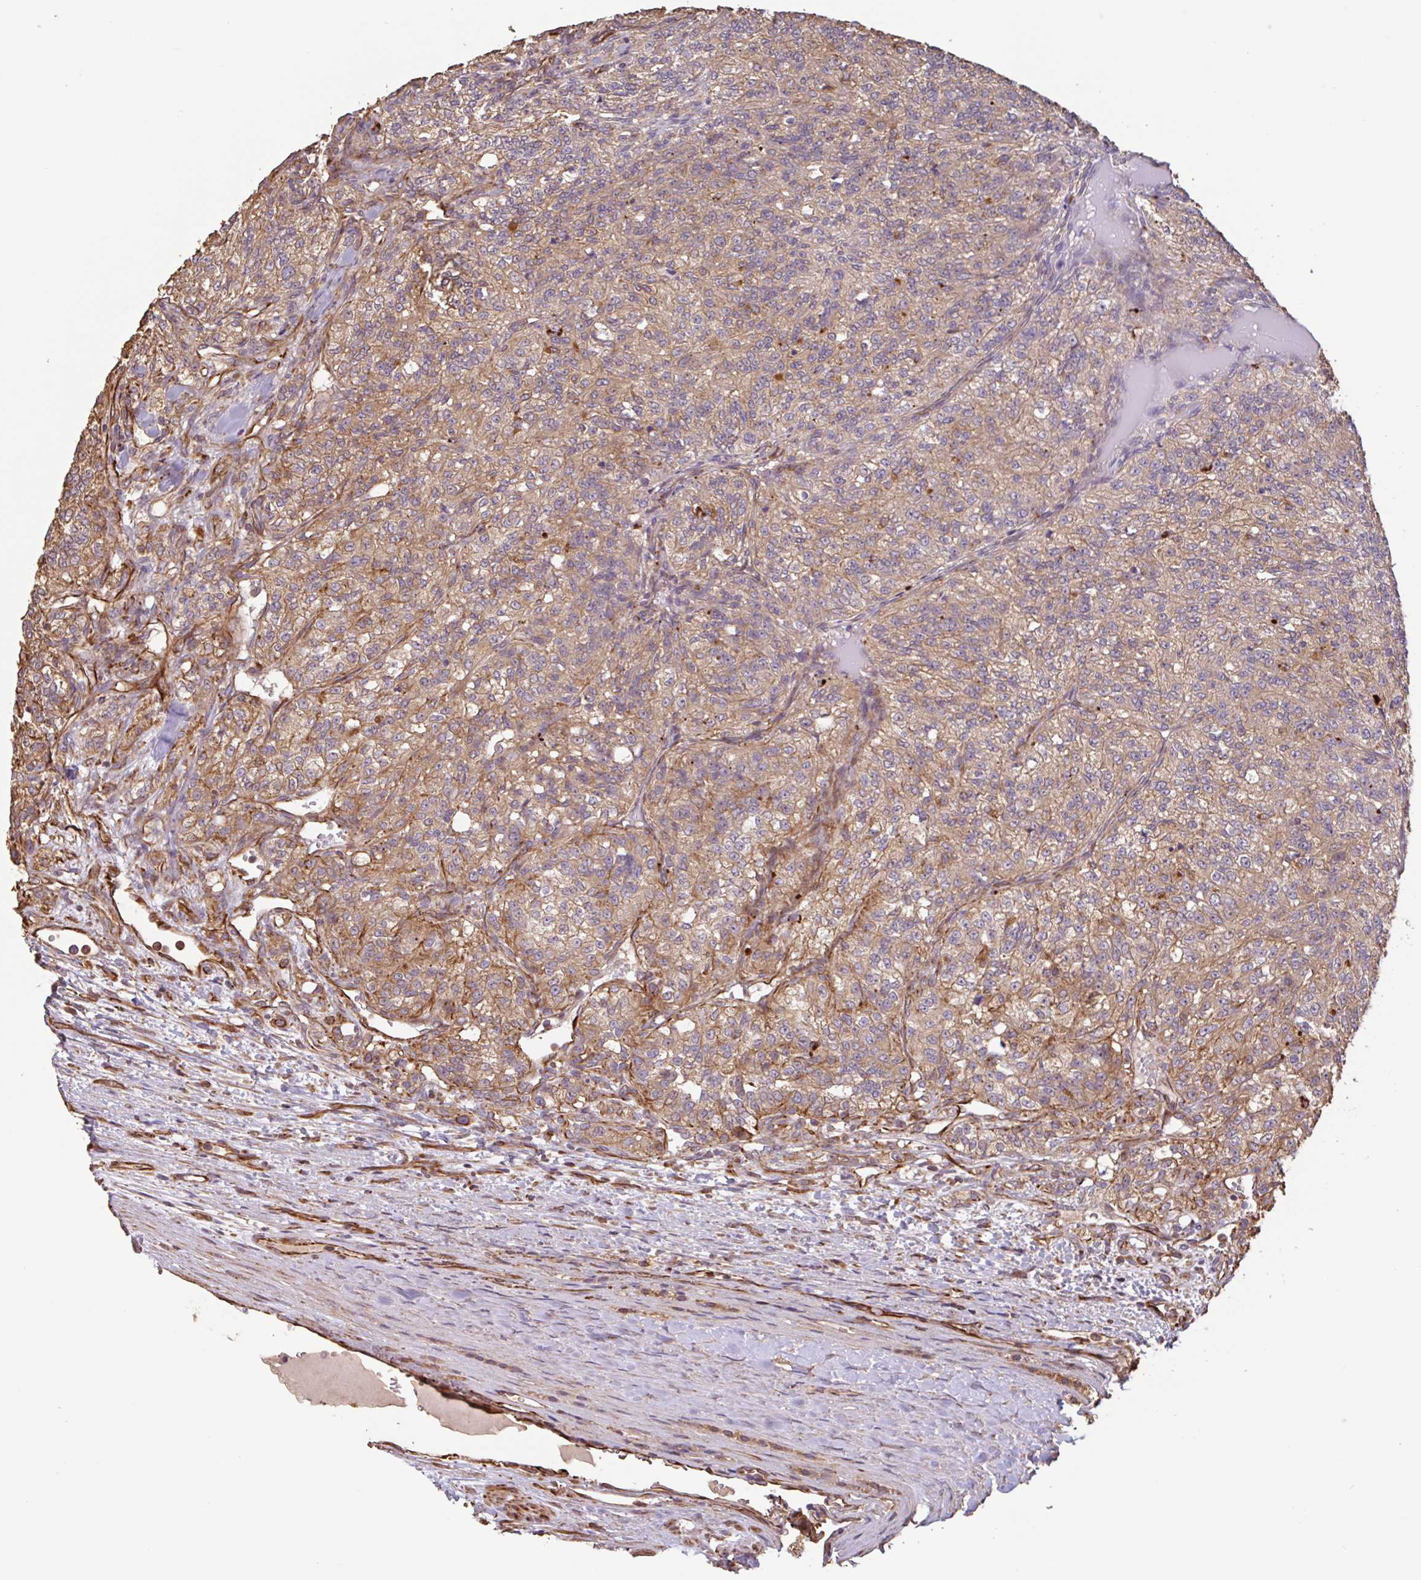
{"staining": {"intensity": "moderate", "quantity": ">75%", "location": "cytoplasmic/membranous"}, "tissue": "renal cancer", "cell_type": "Tumor cells", "image_type": "cancer", "snomed": [{"axis": "morphology", "description": "Adenocarcinoma, NOS"}, {"axis": "topography", "description": "Kidney"}], "caption": "Protein expression analysis of human renal cancer (adenocarcinoma) reveals moderate cytoplasmic/membranous expression in about >75% of tumor cells.", "gene": "ZNF790", "patient": {"sex": "female", "age": 63}}